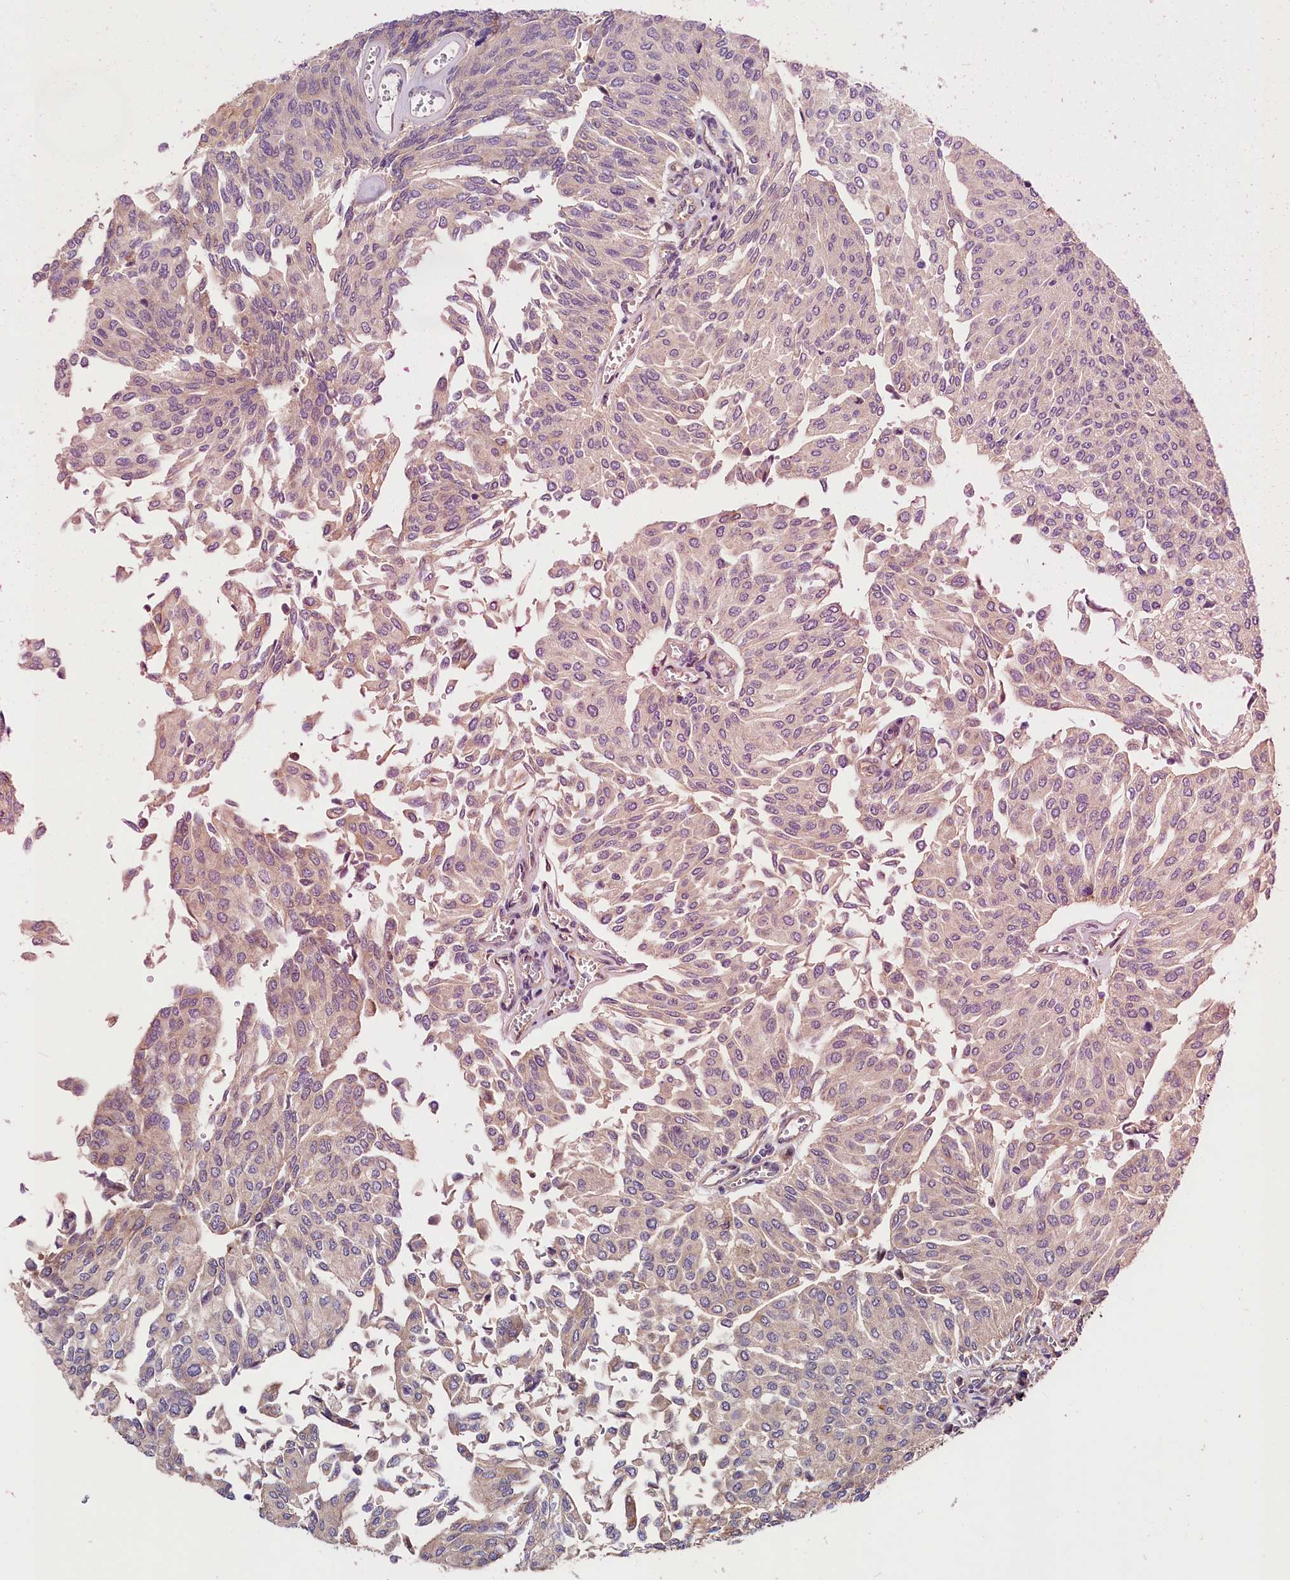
{"staining": {"intensity": "weak", "quantity": "25%-75%", "location": "cytoplasmic/membranous"}, "tissue": "urothelial cancer", "cell_type": "Tumor cells", "image_type": "cancer", "snomed": [{"axis": "morphology", "description": "Urothelial carcinoma, High grade"}, {"axis": "topography", "description": "Urinary bladder"}], "caption": "Urothelial carcinoma (high-grade) stained with DAB (3,3'-diaminobenzidine) immunohistochemistry exhibits low levels of weak cytoplasmic/membranous positivity in approximately 25%-75% of tumor cells.", "gene": "CES3", "patient": {"sex": "female", "age": 79}}